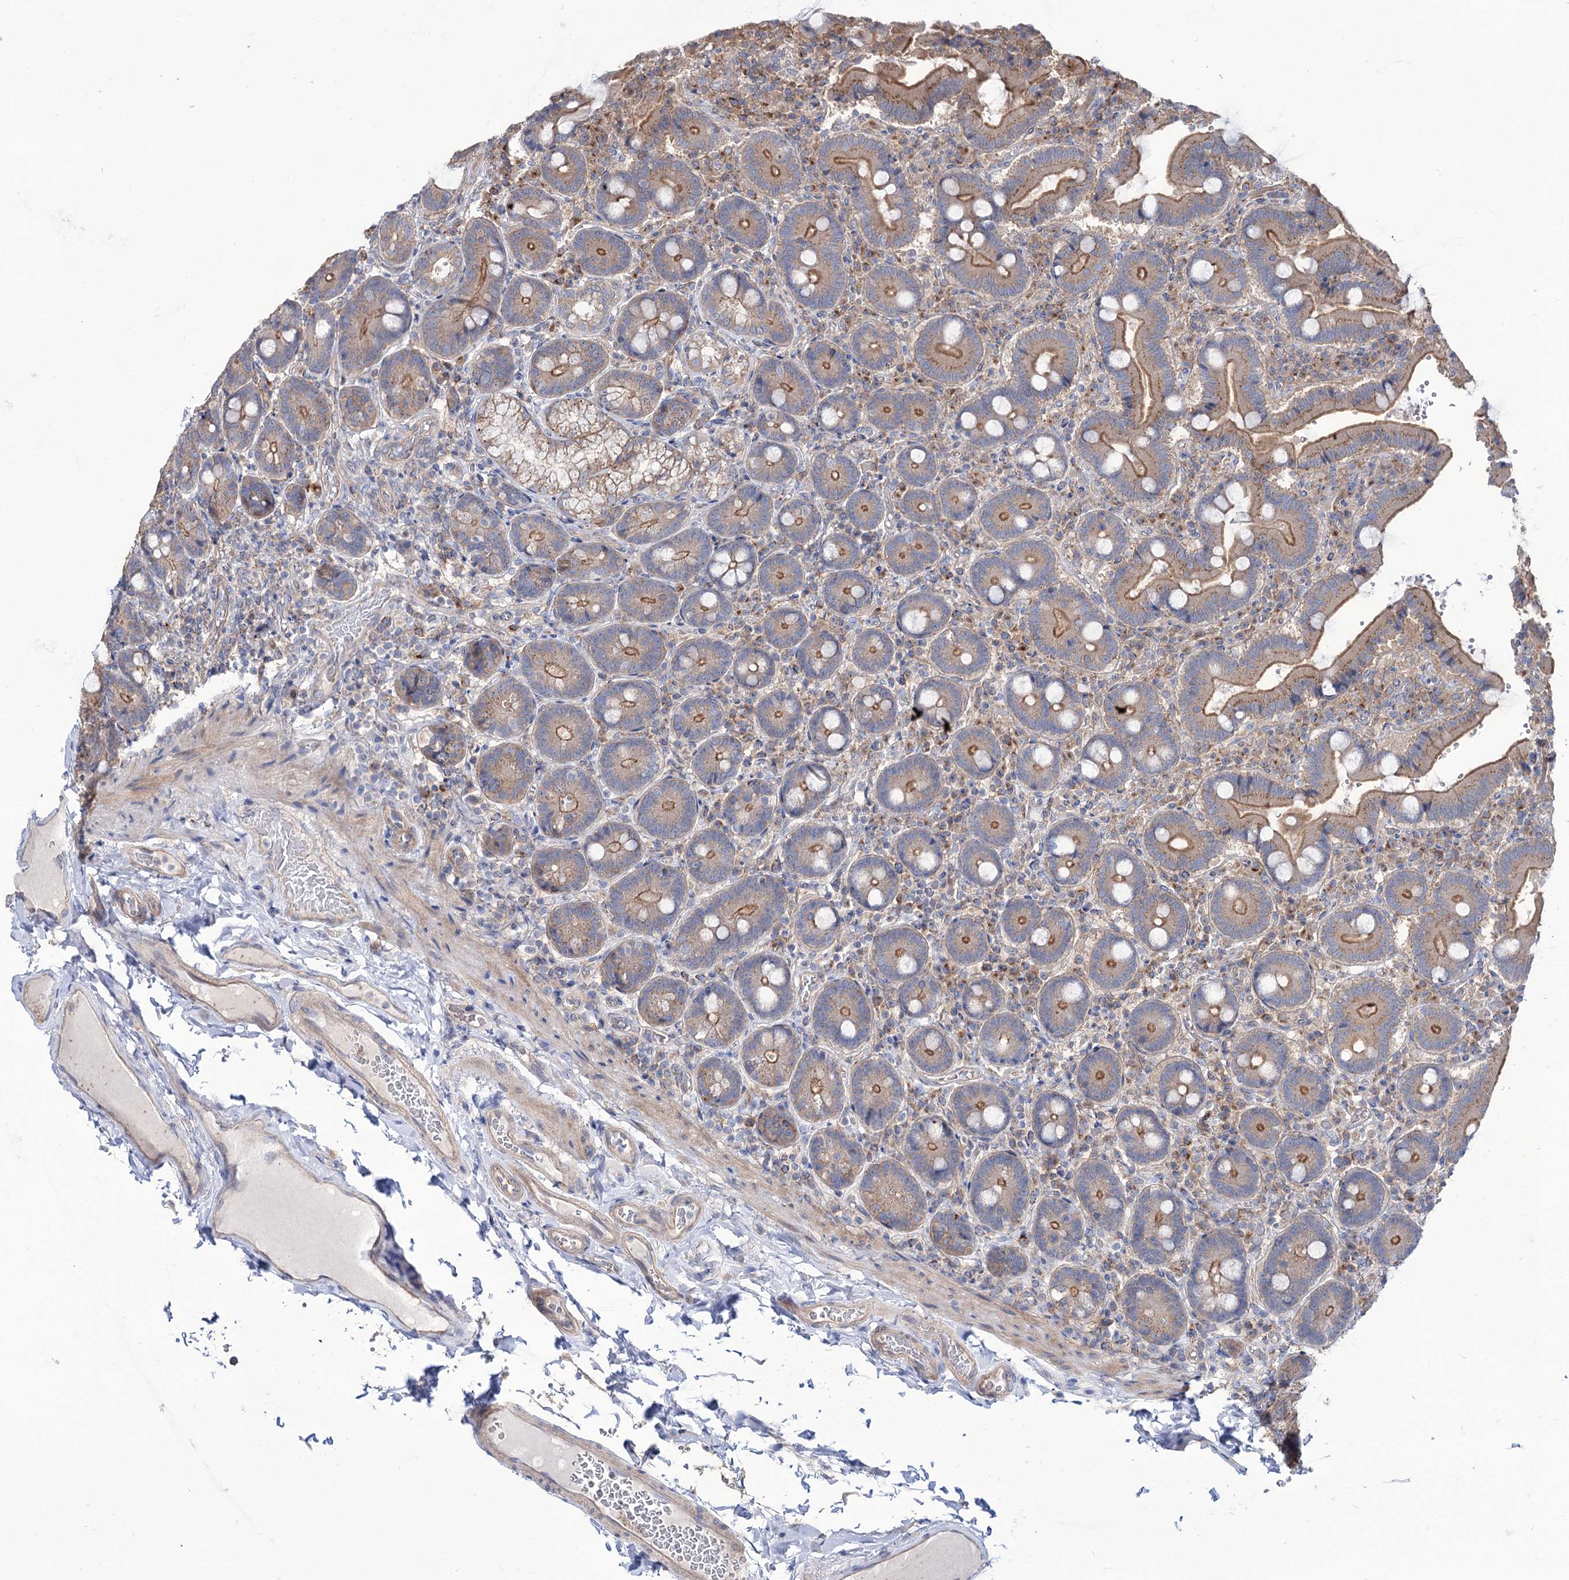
{"staining": {"intensity": "moderate", "quantity": ">75%", "location": "cytoplasmic/membranous"}, "tissue": "duodenum", "cell_type": "Glandular cells", "image_type": "normal", "snomed": [{"axis": "morphology", "description": "Normal tissue, NOS"}, {"axis": "topography", "description": "Duodenum"}], "caption": "This is an image of immunohistochemistry (IHC) staining of unremarkable duodenum, which shows moderate expression in the cytoplasmic/membranous of glandular cells.", "gene": "SEC24A", "patient": {"sex": "female", "age": 62}}